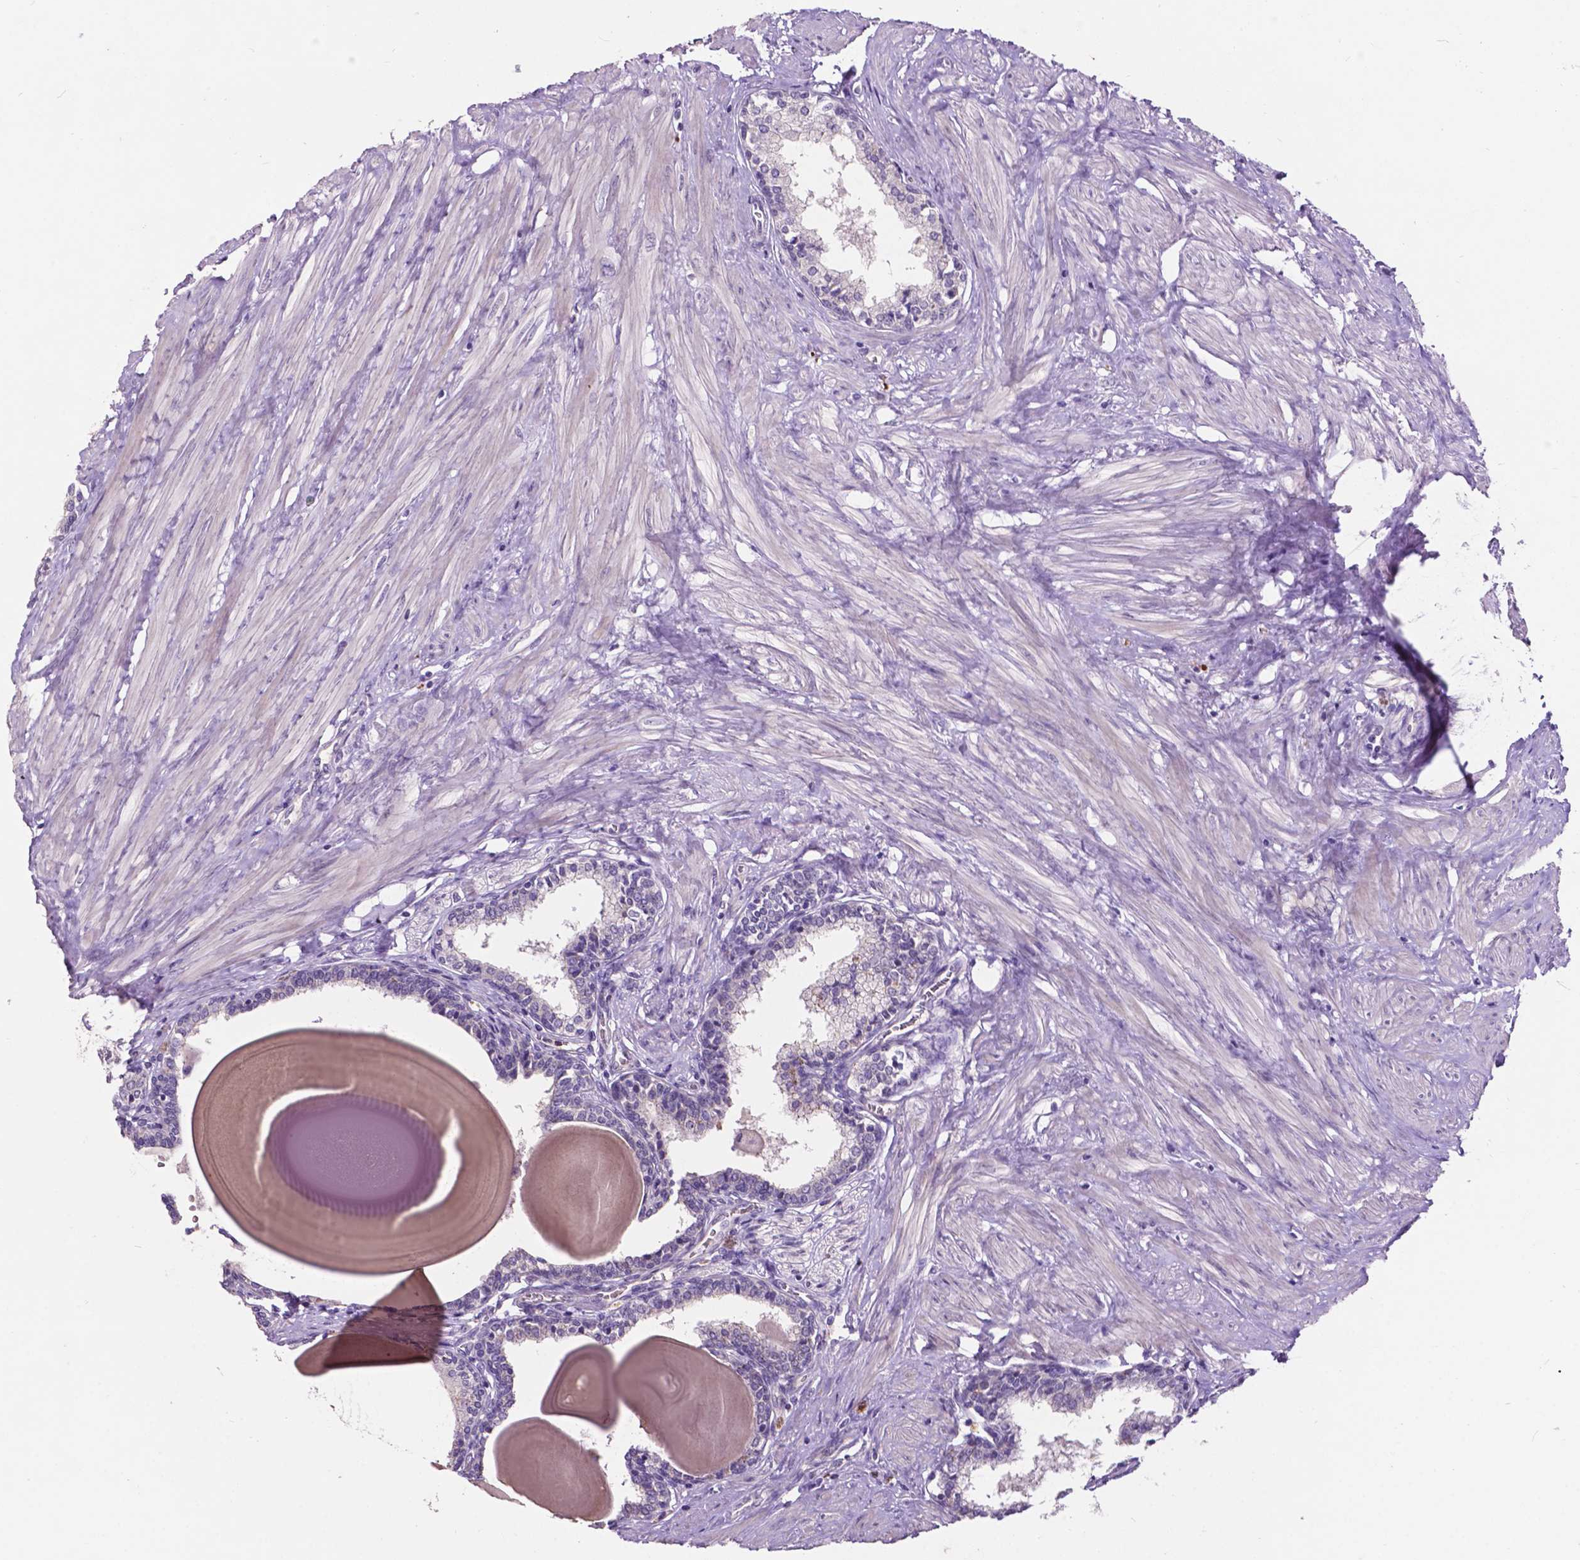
{"staining": {"intensity": "negative", "quantity": "none", "location": "none"}, "tissue": "prostate", "cell_type": "Glandular cells", "image_type": "normal", "snomed": [{"axis": "morphology", "description": "Normal tissue, NOS"}, {"axis": "topography", "description": "Prostate"}], "caption": "Immunohistochemistry of unremarkable prostate shows no staining in glandular cells. (IHC, brightfield microscopy, high magnification).", "gene": "PLSCR1", "patient": {"sex": "male", "age": 55}}